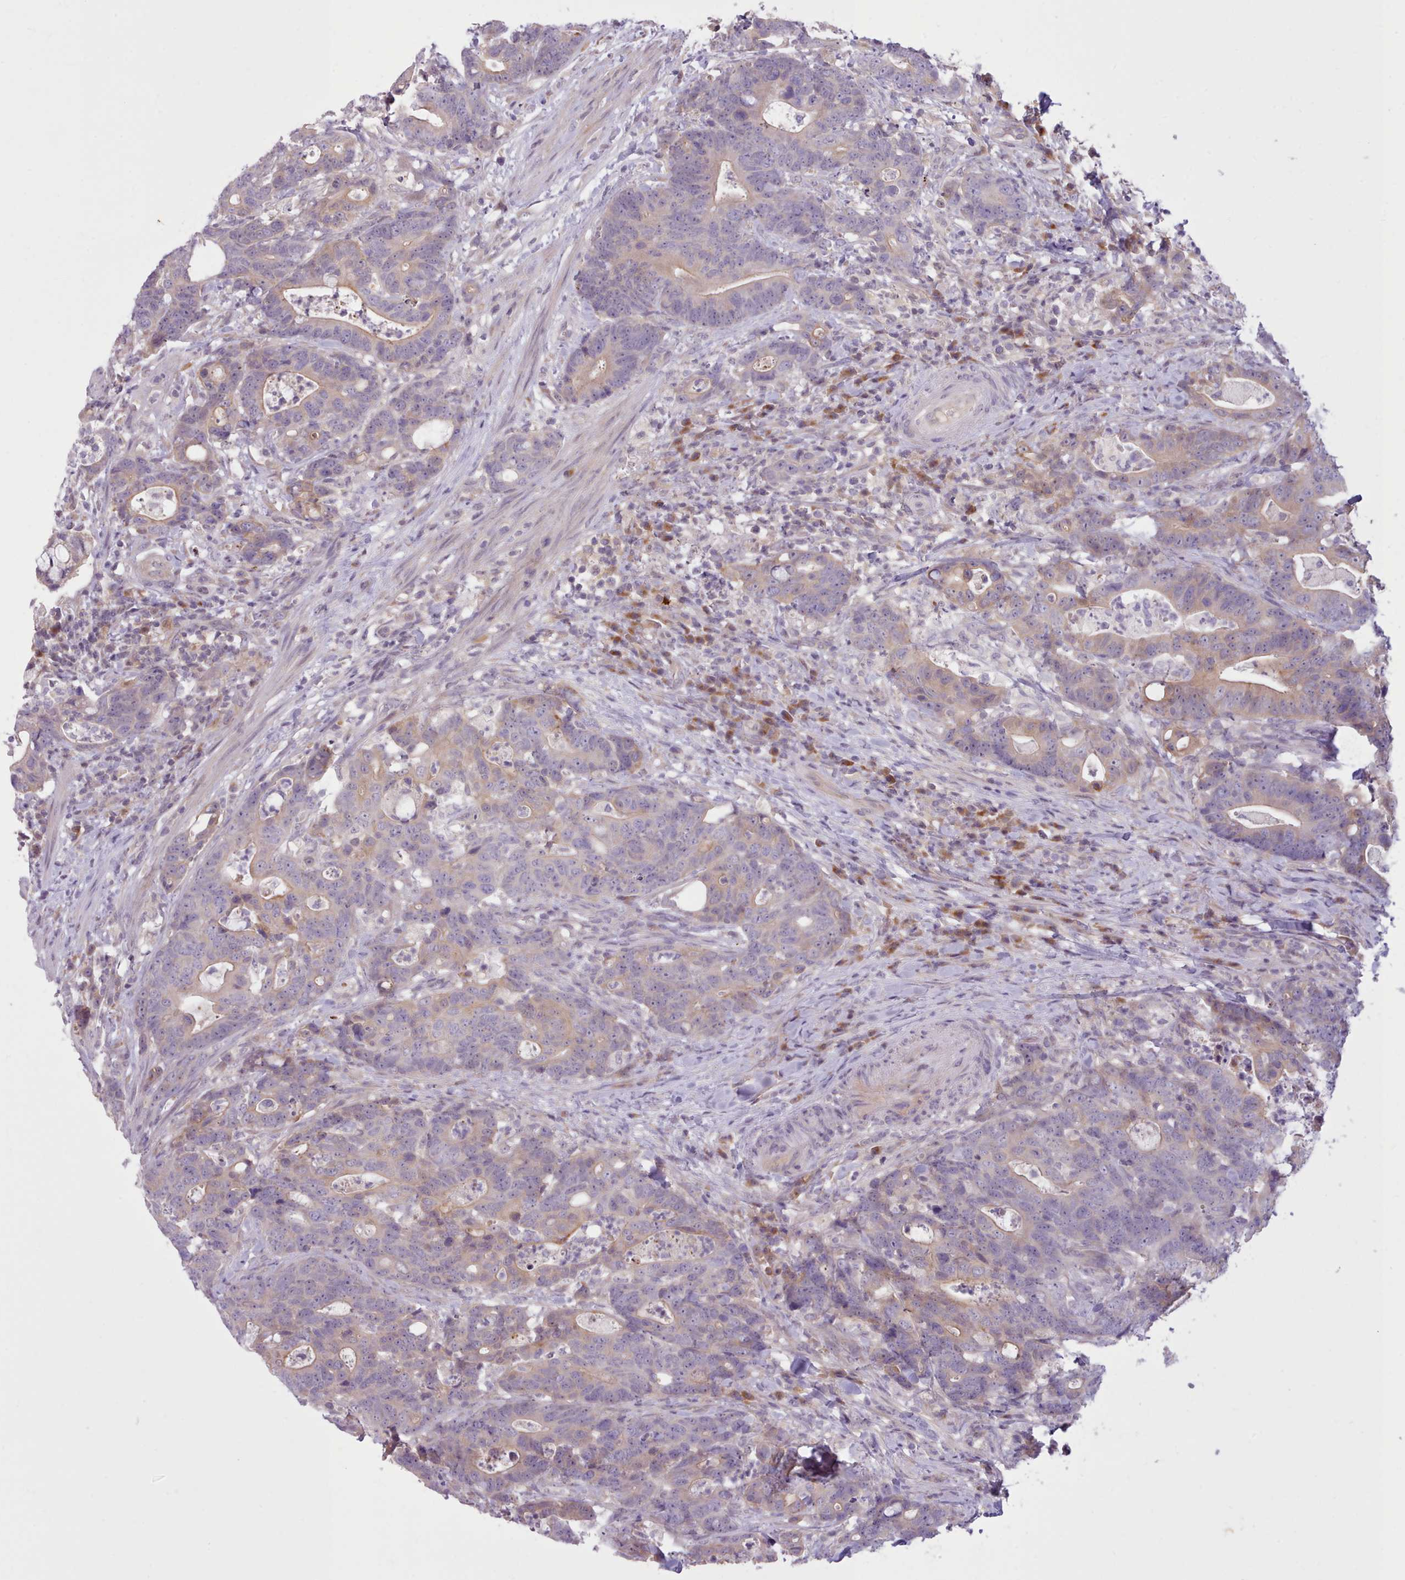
{"staining": {"intensity": "moderate", "quantity": "<25%", "location": "cytoplasmic/membranous"}, "tissue": "colorectal cancer", "cell_type": "Tumor cells", "image_type": "cancer", "snomed": [{"axis": "morphology", "description": "Adenocarcinoma, NOS"}, {"axis": "topography", "description": "Colon"}], "caption": "A low amount of moderate cytoplasmic/membranous staining is appreciated in approximately <25% of tumor cells in colorectal cancer (adenocarcinoma) tissue.", "gene": "NMRK1", "patient": {"sex": "female", "age": 82}}